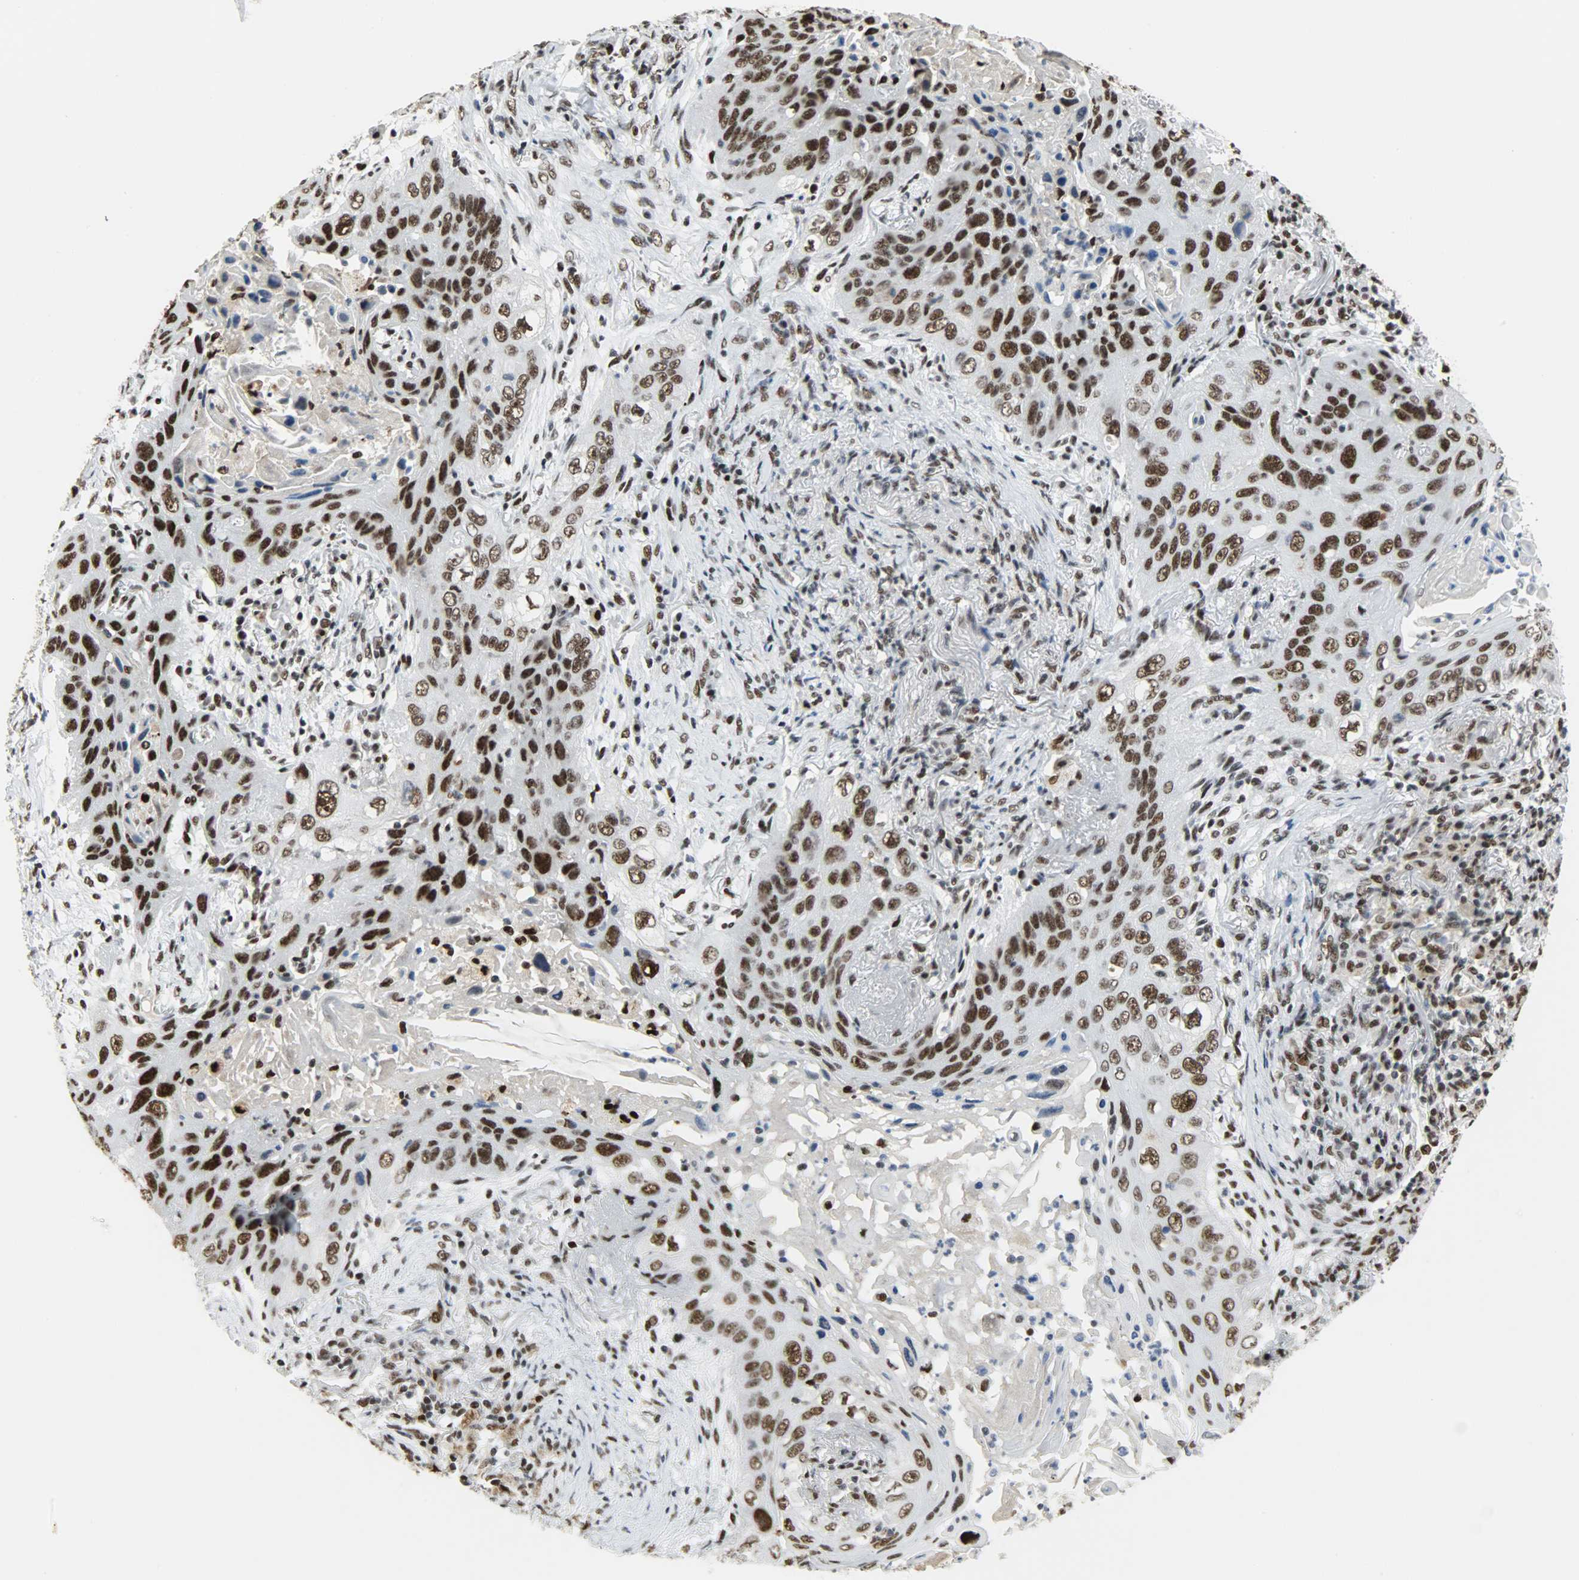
{"staining": {"intensity": "moderate", "quantity": ">75%", "location": "nuclear"}, "tissue": "lung cancer", "cell_type": "Tumor cells", "image_type": "cancer", "snomed": [{"axis": "morphology", "description": "Squamous cell carcinoma, NOS"}, {"axis": "topography", "description": "Lung"}], "caption": "There is medium levels of moderate nuclear expression in tumor cells of lung squamous cell carcinoma, as demonstrated by immunohistochemical staining (brown color).", "gene": "SSB", "patient": {"sex": "female", "age": 67}}